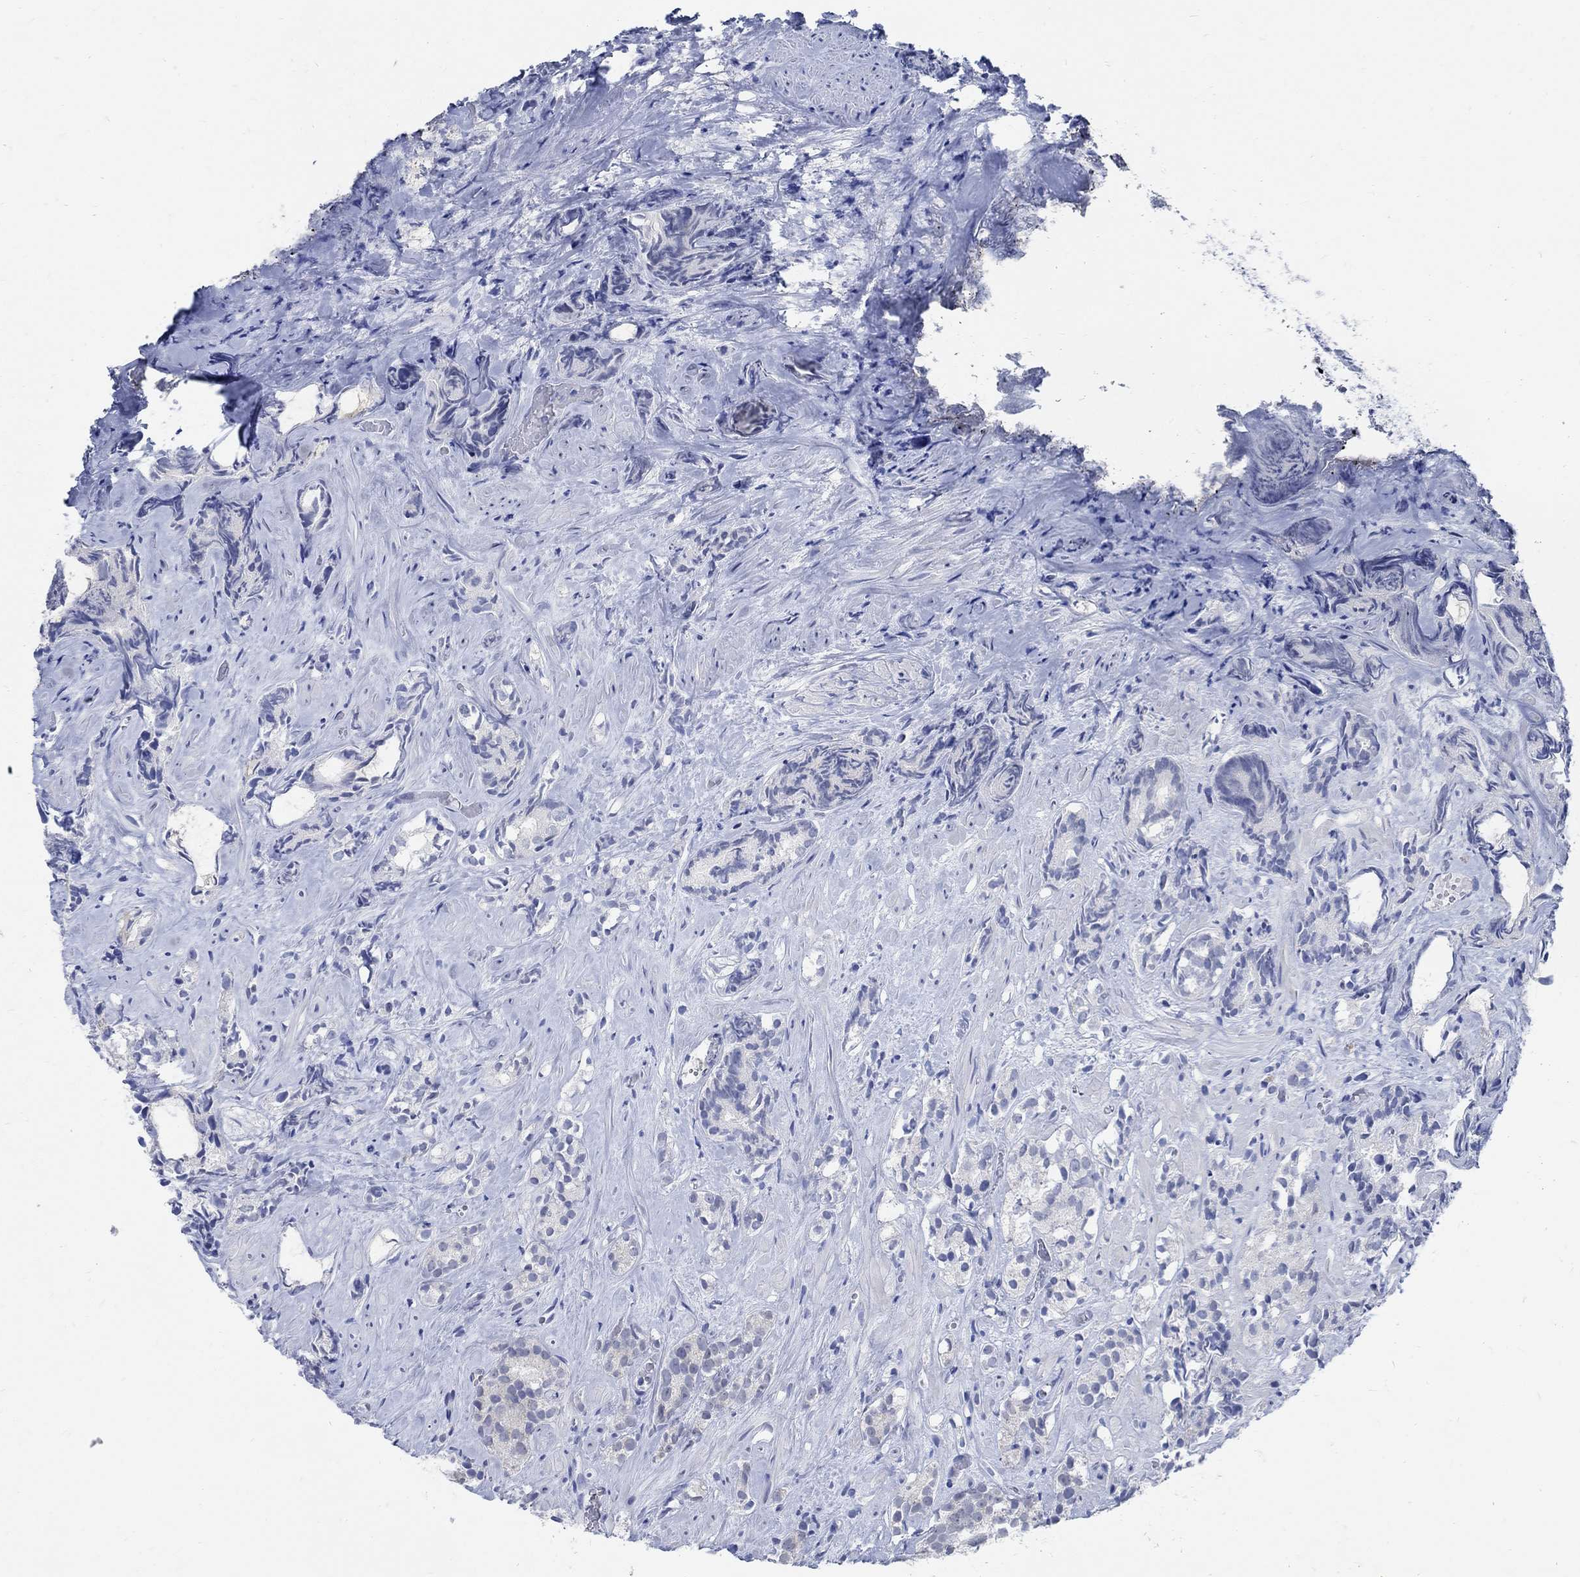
{"staining": {"intensity": "negative", "quantity": "none", "location": "none"}, "tissue": "prostate cancer", "cell_type": "Tumor cells", "image_type": "cancer", "snomed": [{"axis": "morphology", "description": "Adenocarcinoma, High grade"}, {"axis": "topography", "description": "Prostate"}], "caption": "This is a image of immunohistochemistry staining of prostate cancer (adenocarcinoma (high-grade)), which shows no expression in tumor cells.", "gene": "DLK1", "patient": {"sex": "male", "age": 90}}